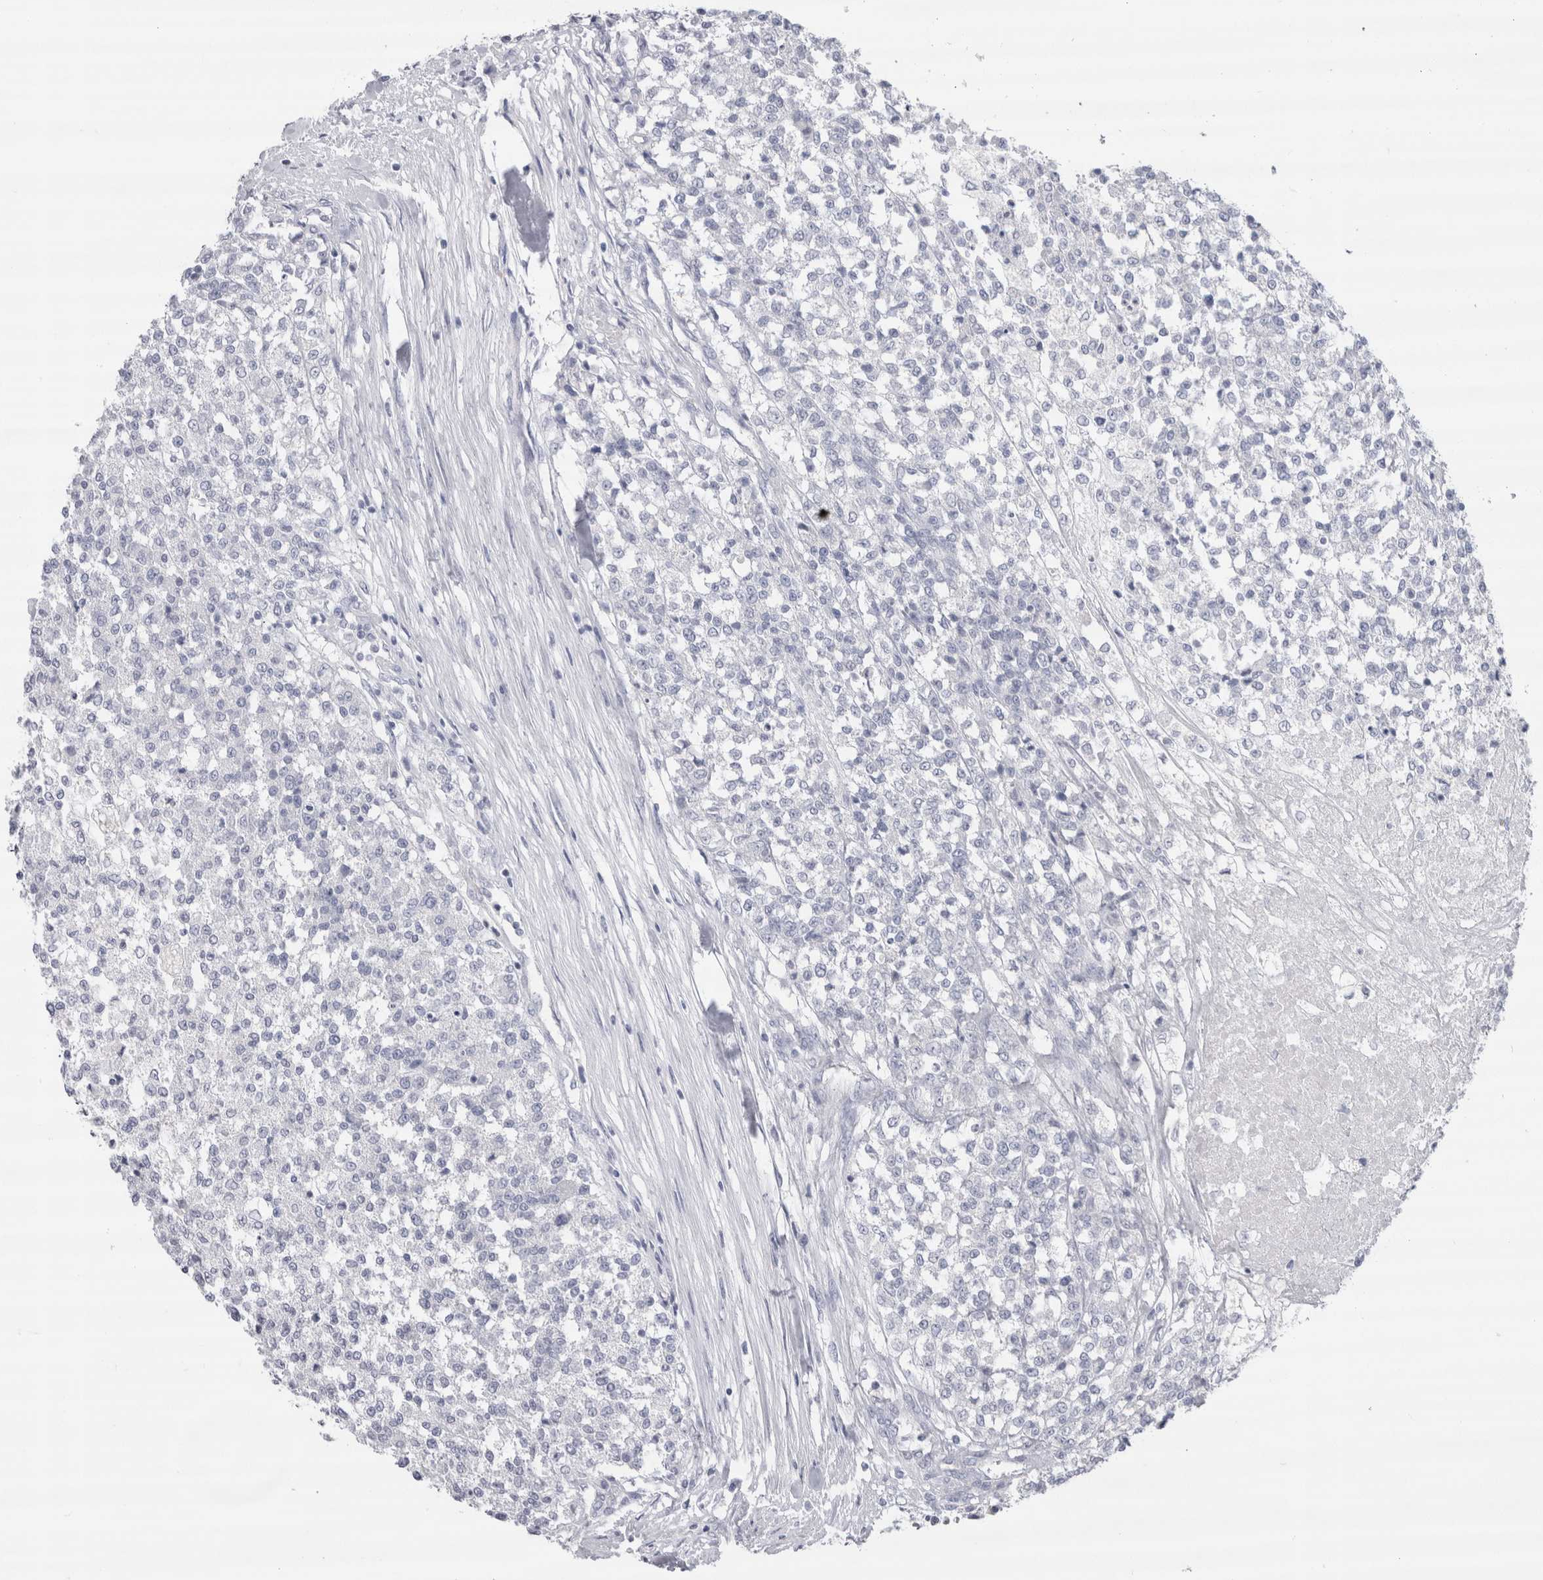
{"staining": {"intensity": "negative", "quantity": "none", "location": "none"}, "tissue": "testis cancer", "cell_type": "Tumor cells", "image_type": "cancer", "snomed": [{"axis": "morphology", "description": "Seminoma, NOS"}, {"axis": "topography", "description": "Testis"}], "caption": "Testis seminoma was stained to show a protein in brown. There is no significant expression in tumor cells. The staining is performed using DAB brown chromogen with nuclei counter-stained in using hematoxylin.", "gene": "CDH17", "patient": {"sex": "male", "age": 59}}